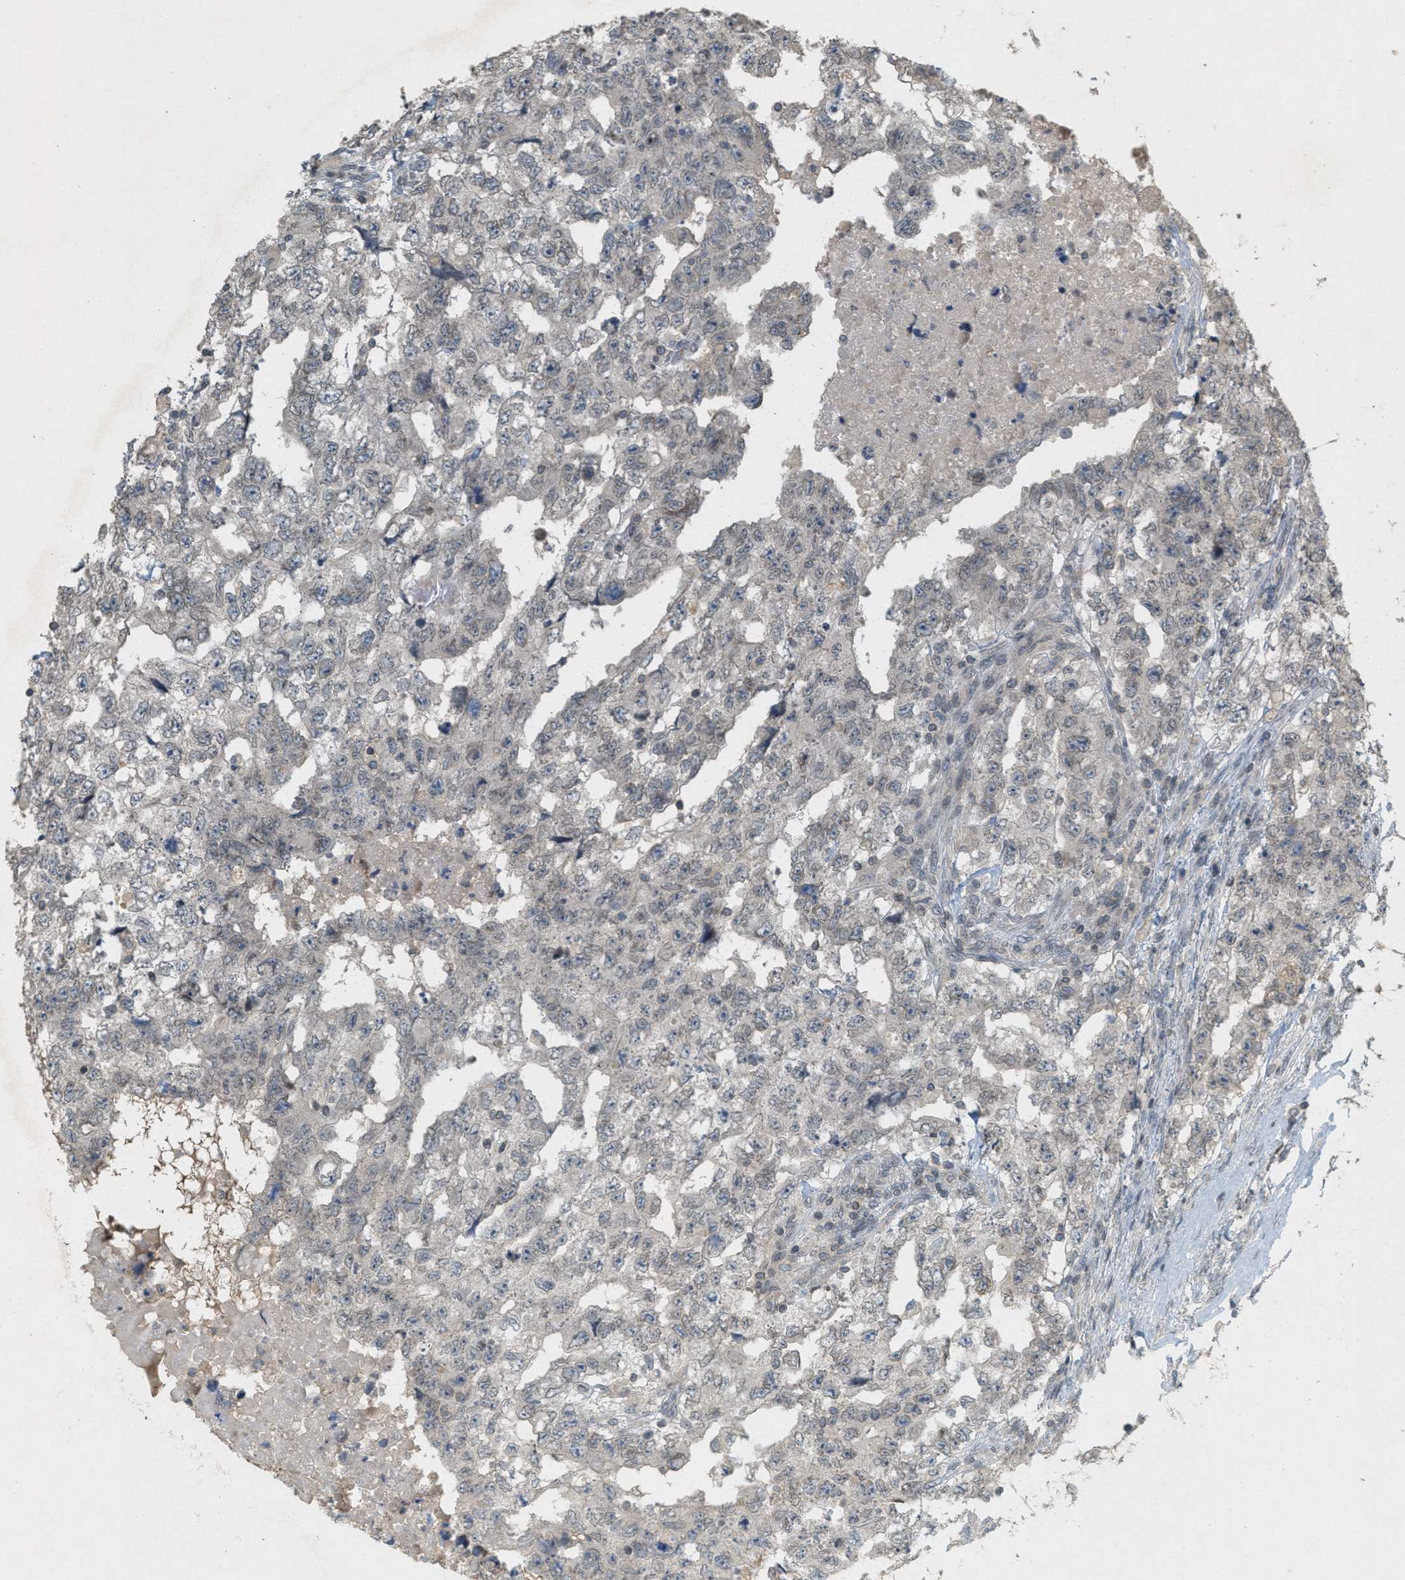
{"staining": {"intensity": "negative", "quantity": "none", "location": "none"}, "tissue": "testis cancer", "cell_type": "Tumor cells", "image_type": "cancer", "snomed": [{"axis": "morphology", "description": "Carcinoma, Embryonal, NOS"}, {"axis": "topography", "description": "Testis"}], "caption": "This is an immunohistochemistry (IHC) micrograph of testis cancer. There is no expression in tumor cells.", "gene": "ABHD6", "patient": {"sex": "male", "age": 36}}